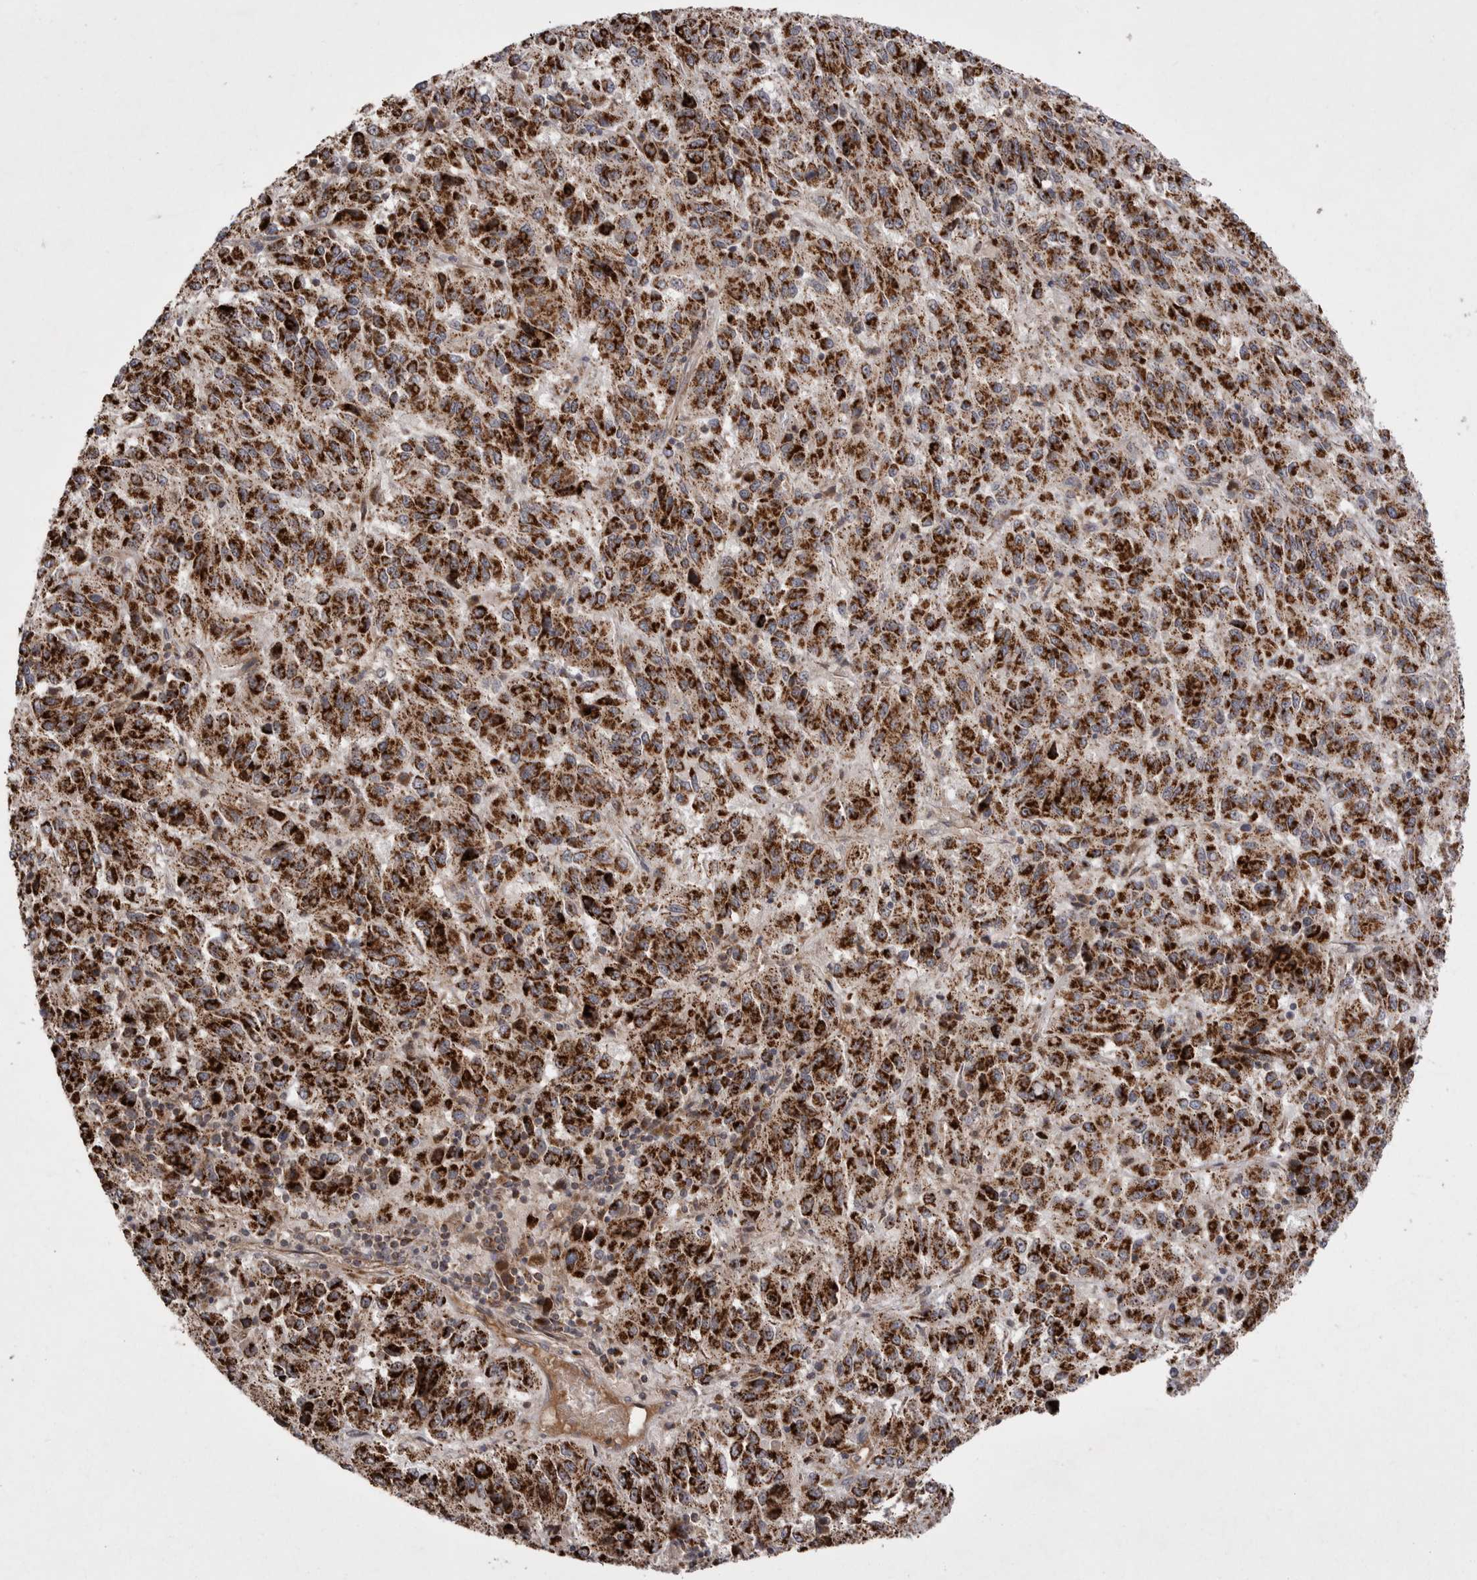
{"staining": {"intensity": "strong", "quantity": ">75%", "location": "cytoplasmic/membranous"}, "tissue": "melanoma", "cell_type": "Tumor cells", "image_type": "cancer", "snomed": [{"axis": "morphology", "description": "Malignant melanoma, Metastatic site"}, {"axis": "topography", "description": "Lung"}], "caption": "Immunohistochemistry (IHC) (DAB (3,3'-diaminobenzidine)) staining of malignant melanoma (metastatic site) reveals strong cytoplasmic/membranous protein expression in about >75% of tumor cells. (DAB (3,3'-diaminobenzidine) IHC, brown staining for protein, blue staining for nuclei).", "gene": "KYAT3", "patient": {"sex": "male", "age": 64}}